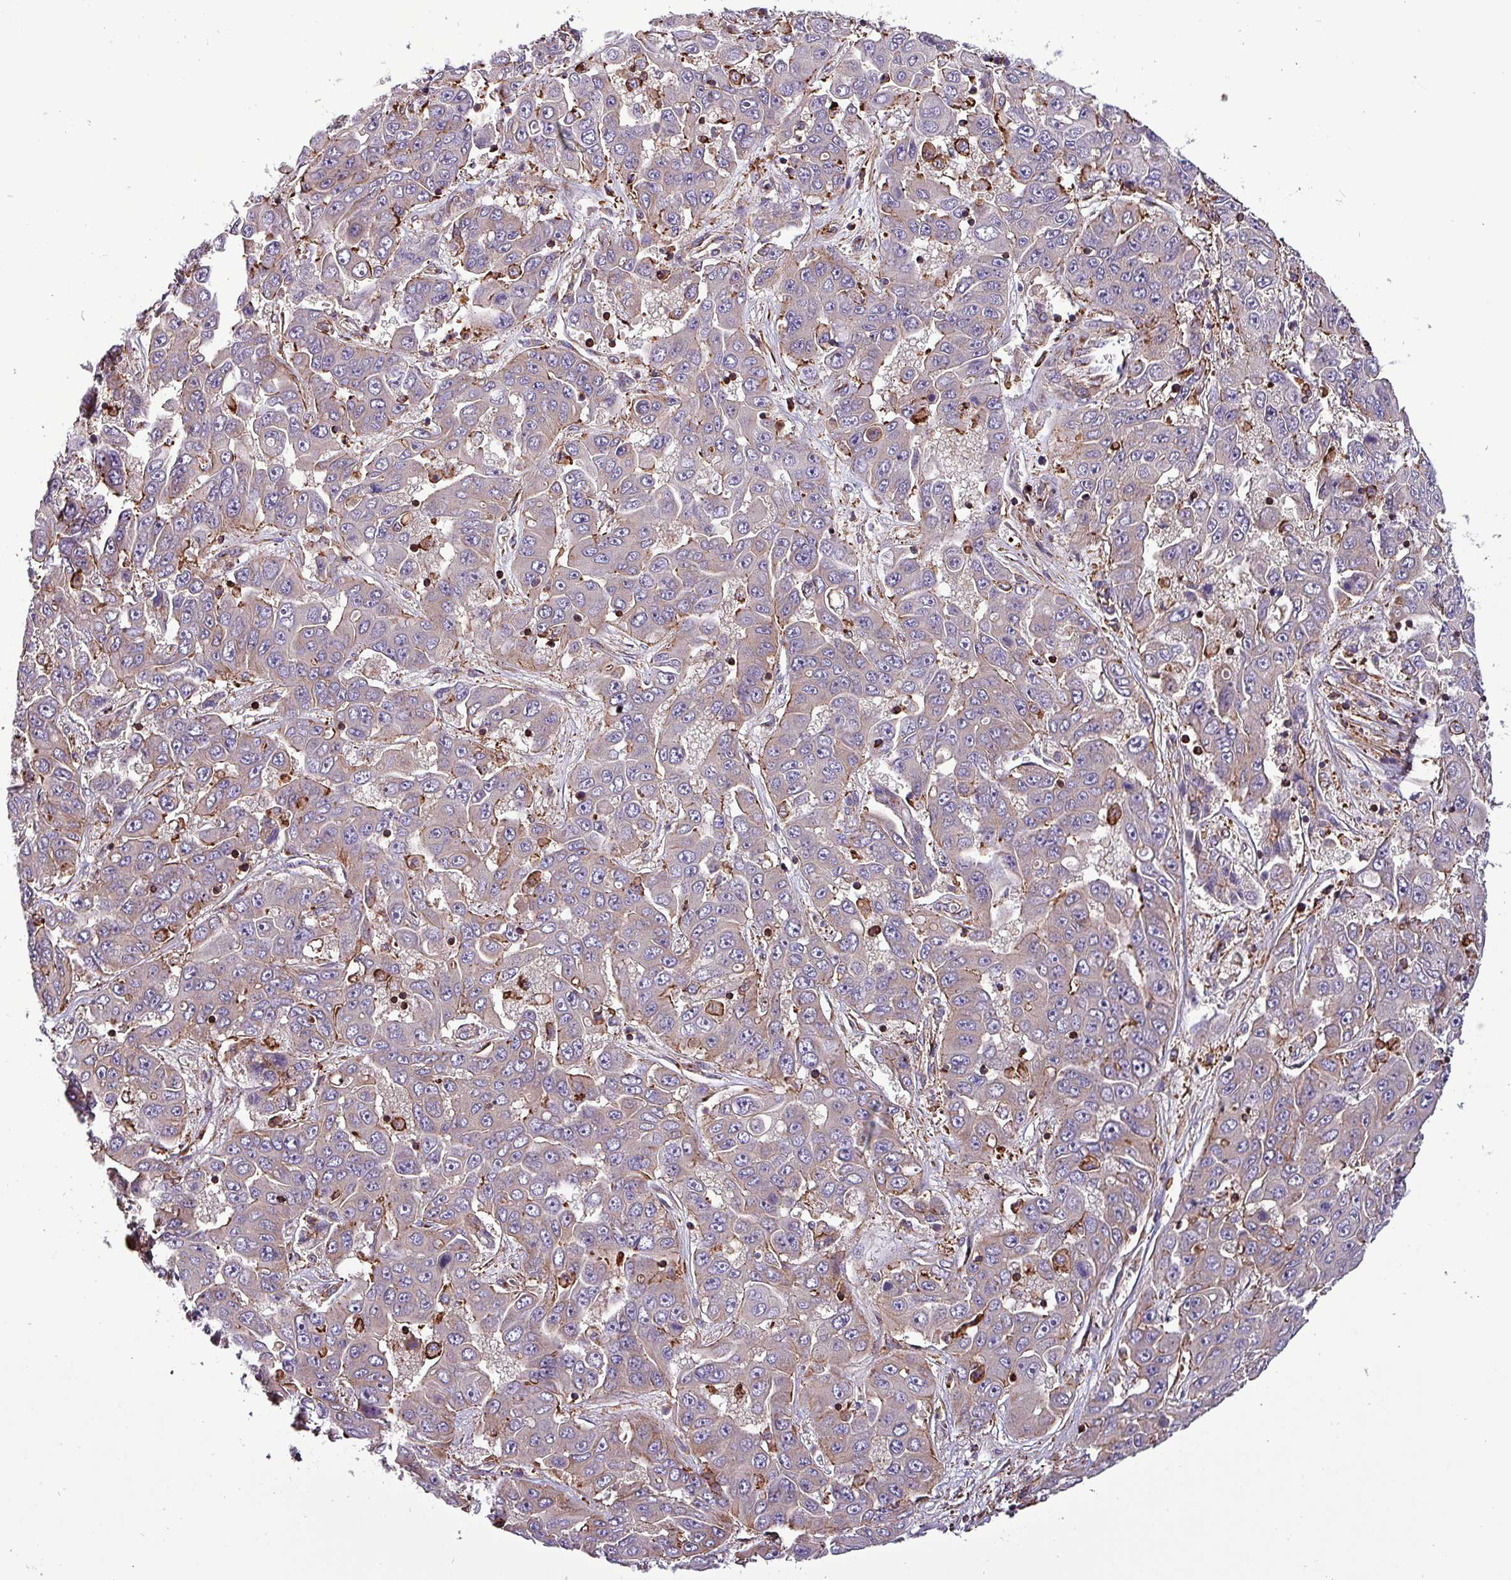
{"staining": {"intensity": "negative", "quantity": "none", "location": "none"}, "tissue": "liver cancer", "cell_type": "Tumor cells", "image_type": "cancer", "snomed": [{"axis": "morphology", "description": "Cholangiocarcinoma"}, {"axis": "topography", "description": "Liver"}], "caption": "Immunohistochemical staining of liver cholangiocarcinoma demonstrates no significant positivity in tumor cells.", "gene": "VAMP4", "patient": {"sex": "female", "age": 52}}